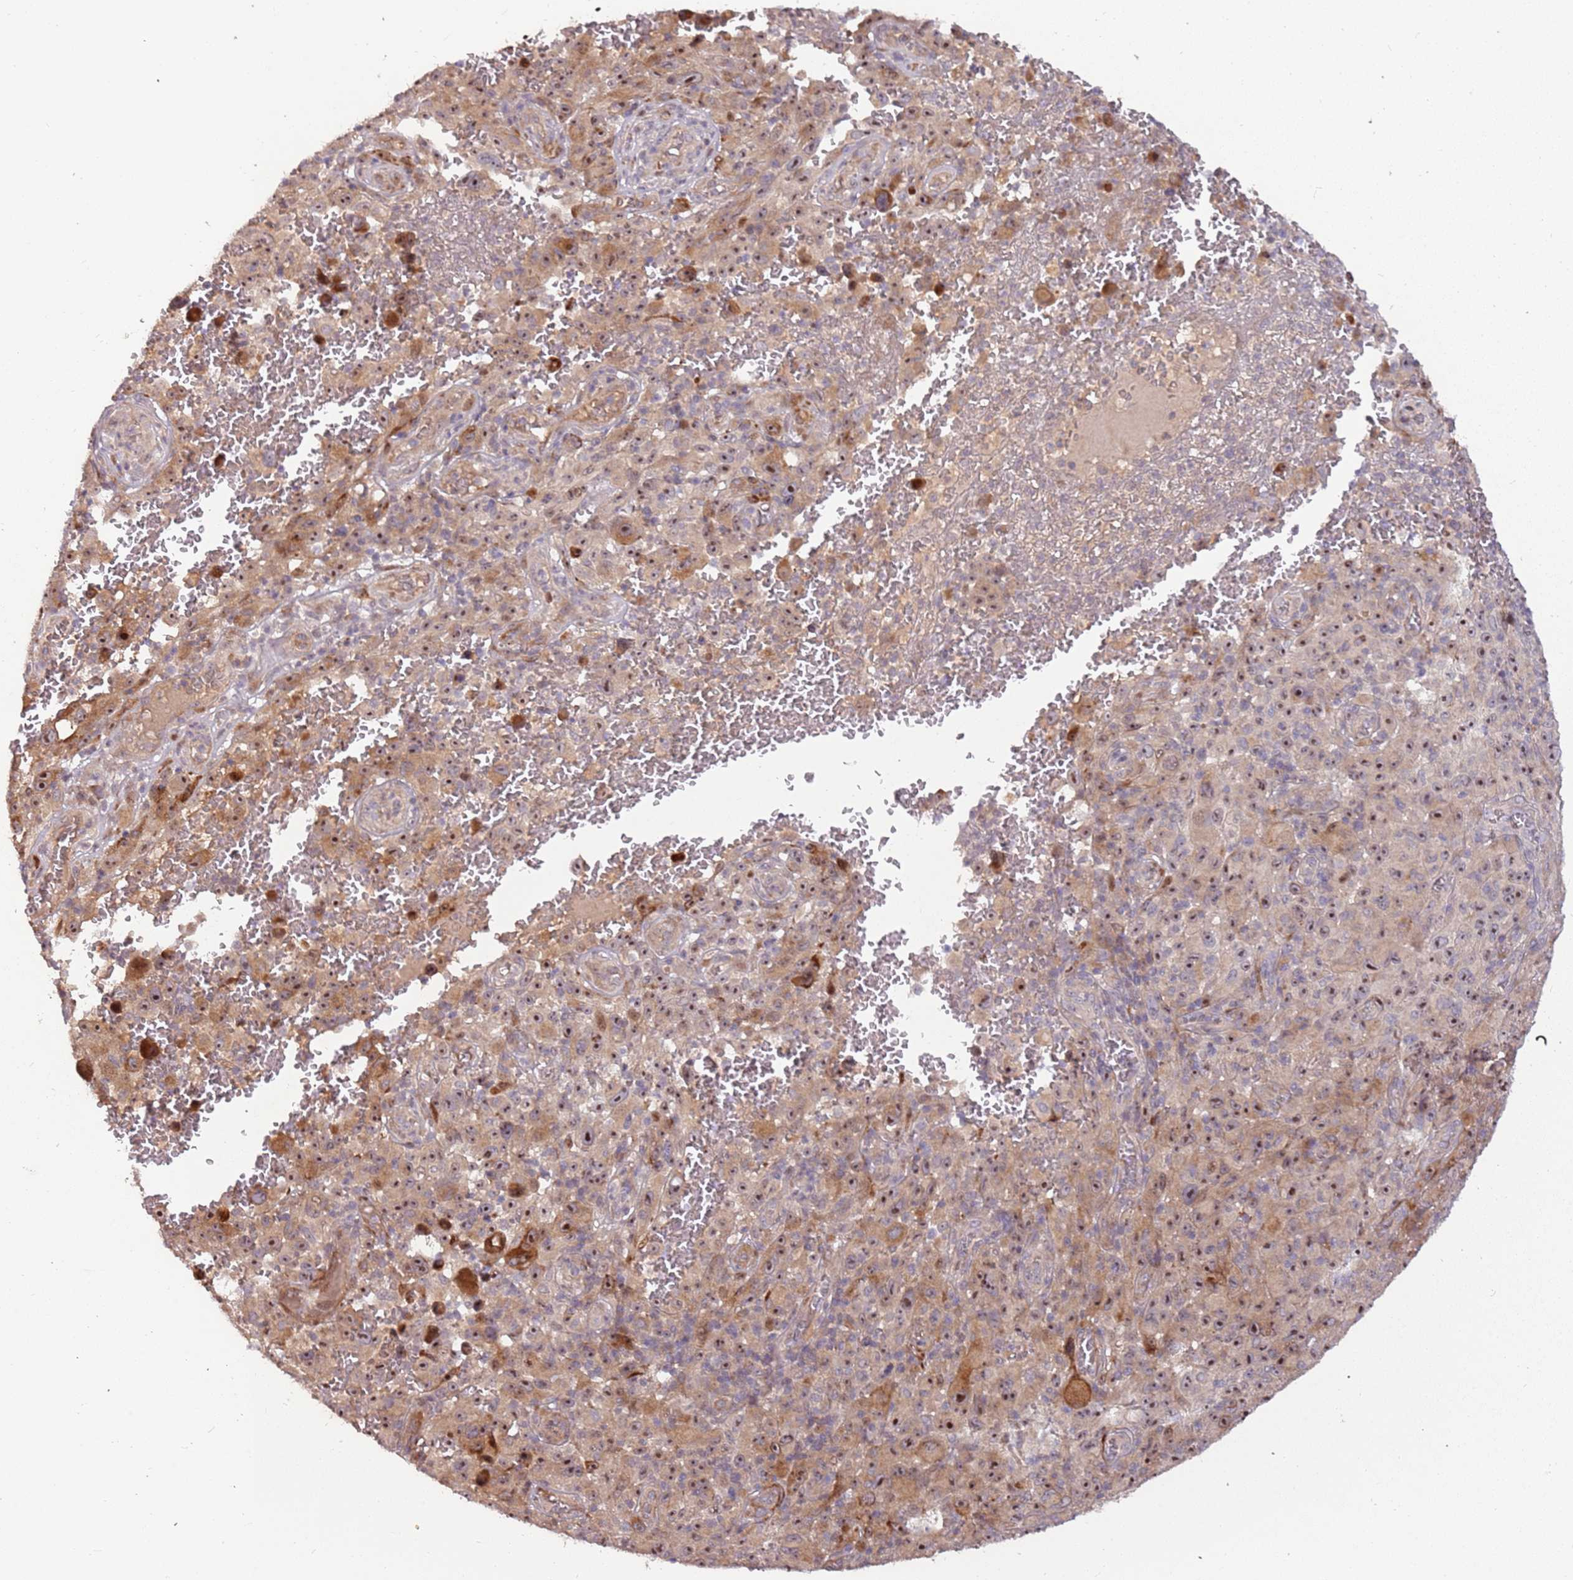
{"staining": {"intensity": "moderate", "quantity": ">75%", "location": "cytoplasmic/membranous,nuclear"}, "tissue": "melanoma", "cell_type": "Tumor cells", "image_type": "cancer", "snomed": [{"axis": "morphology", "description": "Malignant melanoma, NOS"}, {"axis": "topography", "description": "Skin"}], "caption": "Human melanoma stained with a brown dye reveals moderate cytoplasmic/membranous and nuclear positive positivity in about >75% of tumor cells.", "gene": "TRAPPC6B", "patient": {"sex": "female", "age": 82}}